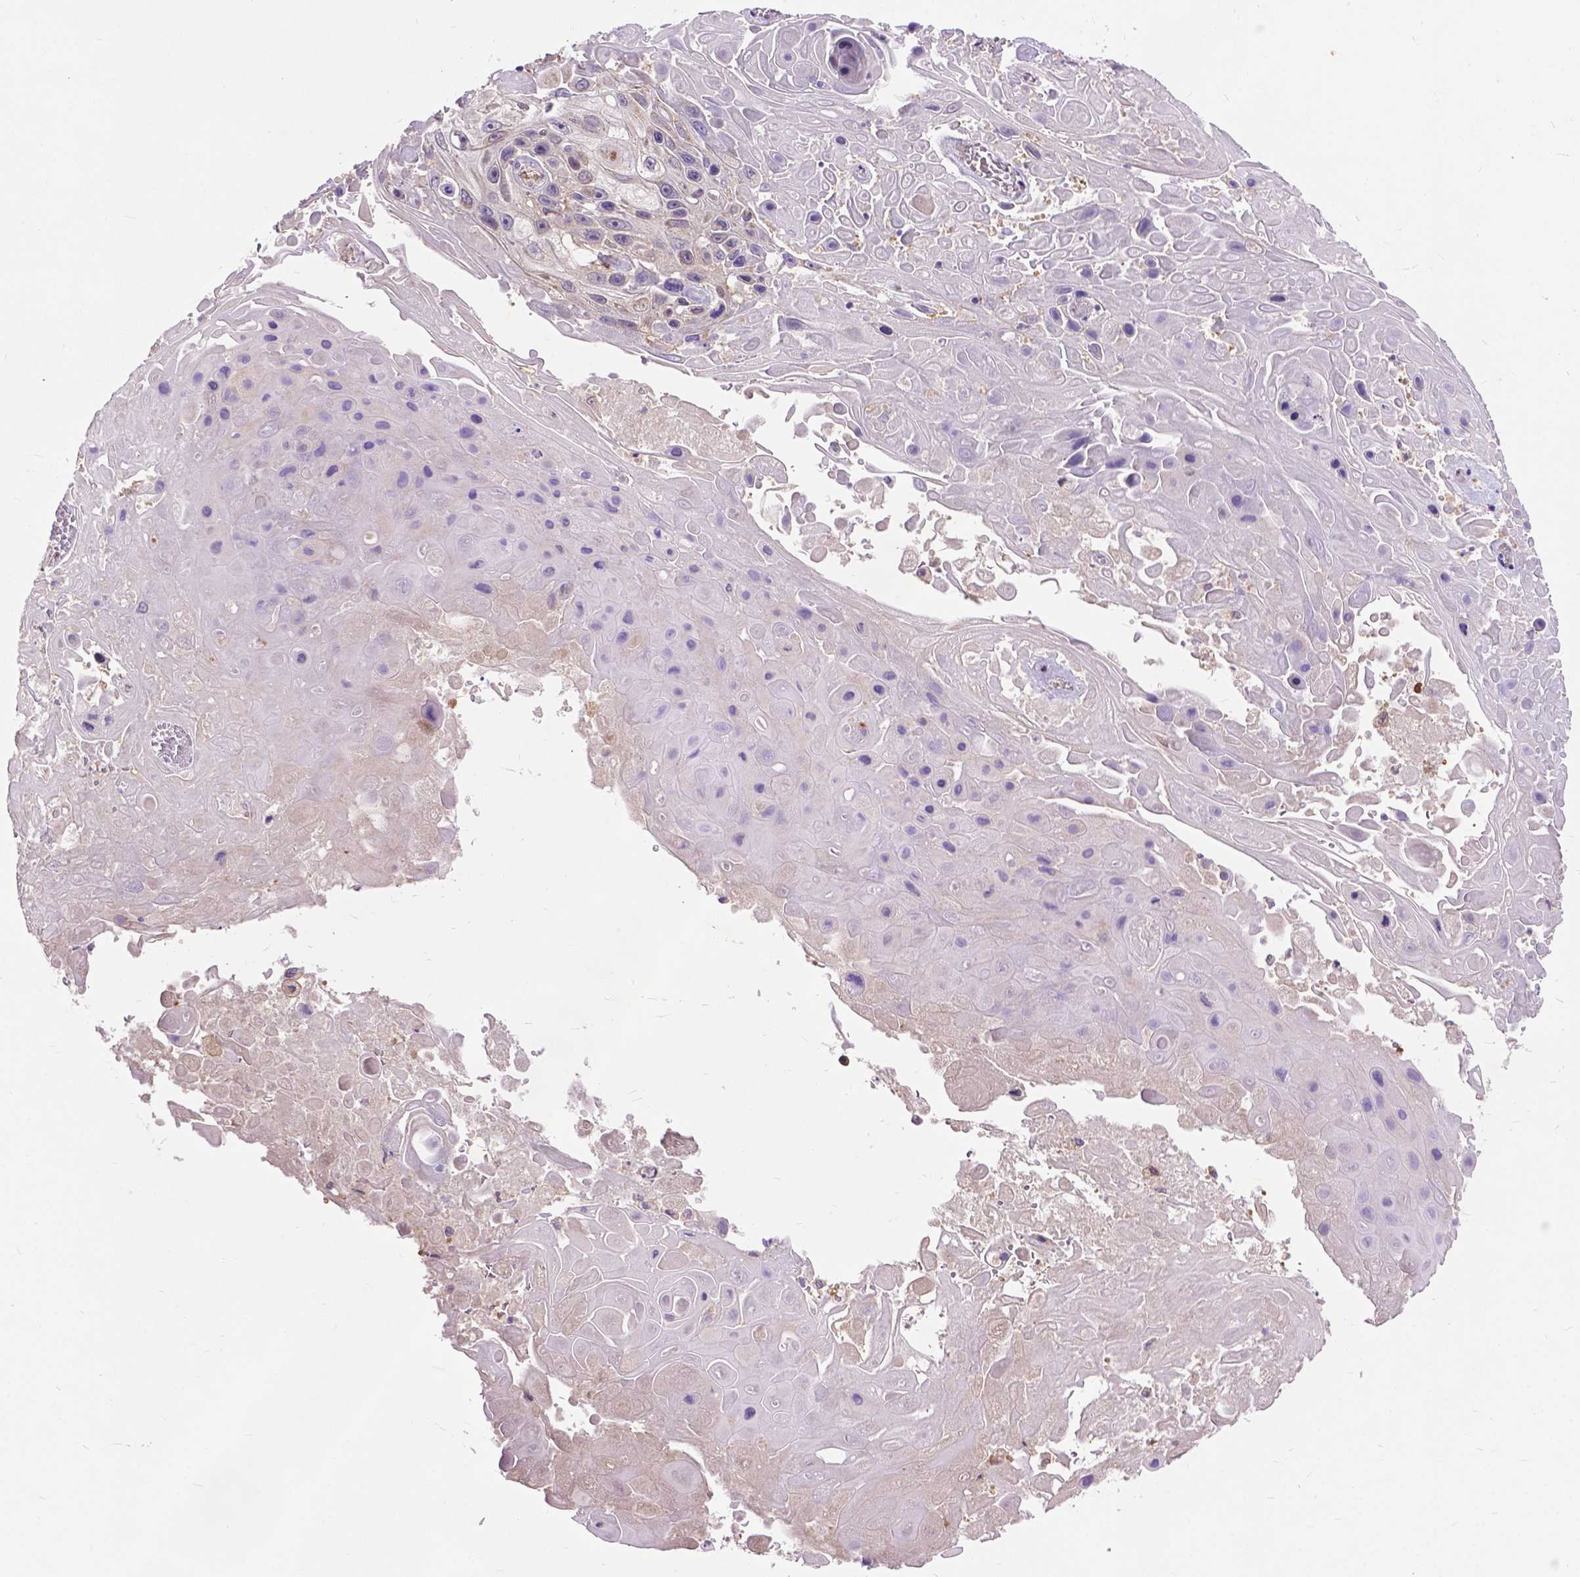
{"staining": {"intensity": "negative", "quantity": "none", "location": "none"}, "tissue": "skin cancer", "cell_type": "Tumor cells", "image_type": "cancer", "snomed": [{"axis": "morphology", "description": "Squamous cell carcinoma, NOS"}, {"axis": "topography", "description": "Skin"}], "caption": "Immunohistochemical staining of human skin cancer demonstrates no significant staining in tumor cells.", "gene": "ZNF337", "patient": {"sex": "male", "age": 82}}